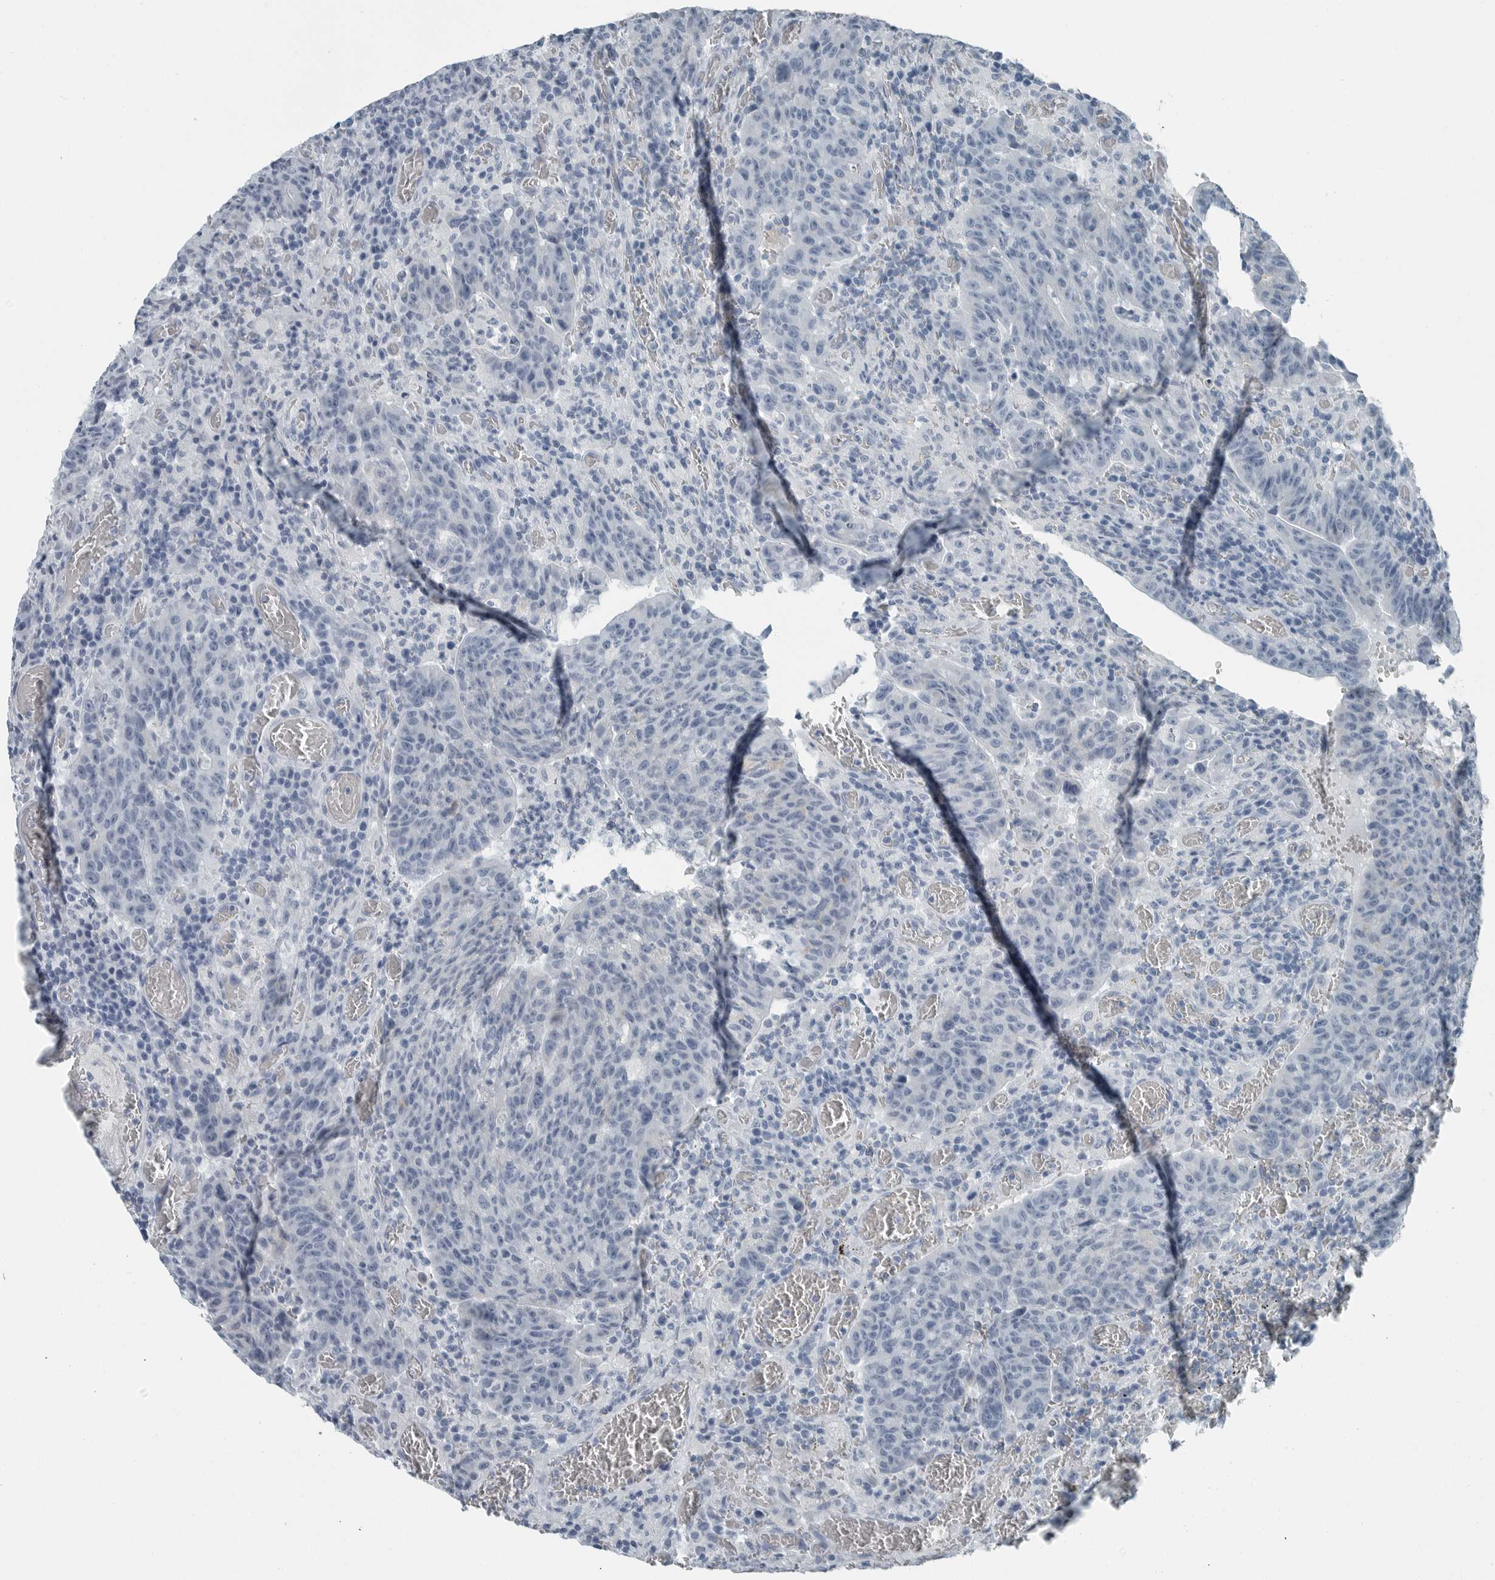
{"staining": {"intensity": "negative", "quantity": "none", "location": "none"}, "tissue": "colorectal cancer", "cell_type": "Tumor cells", "image_type": "cancer", "snomed": [{"axis": "morphology", "description": "Adenocarcinoma, NOS"}, {"axis": "topography", "description": "Colon"}], "caption": "A photomicrograph of human colorectal cancer is negative for staining in tumor cells. Nuclei are stained in blue.", "gene": "ZPBP2", "patient": {"sex": "female", "age": 75}}